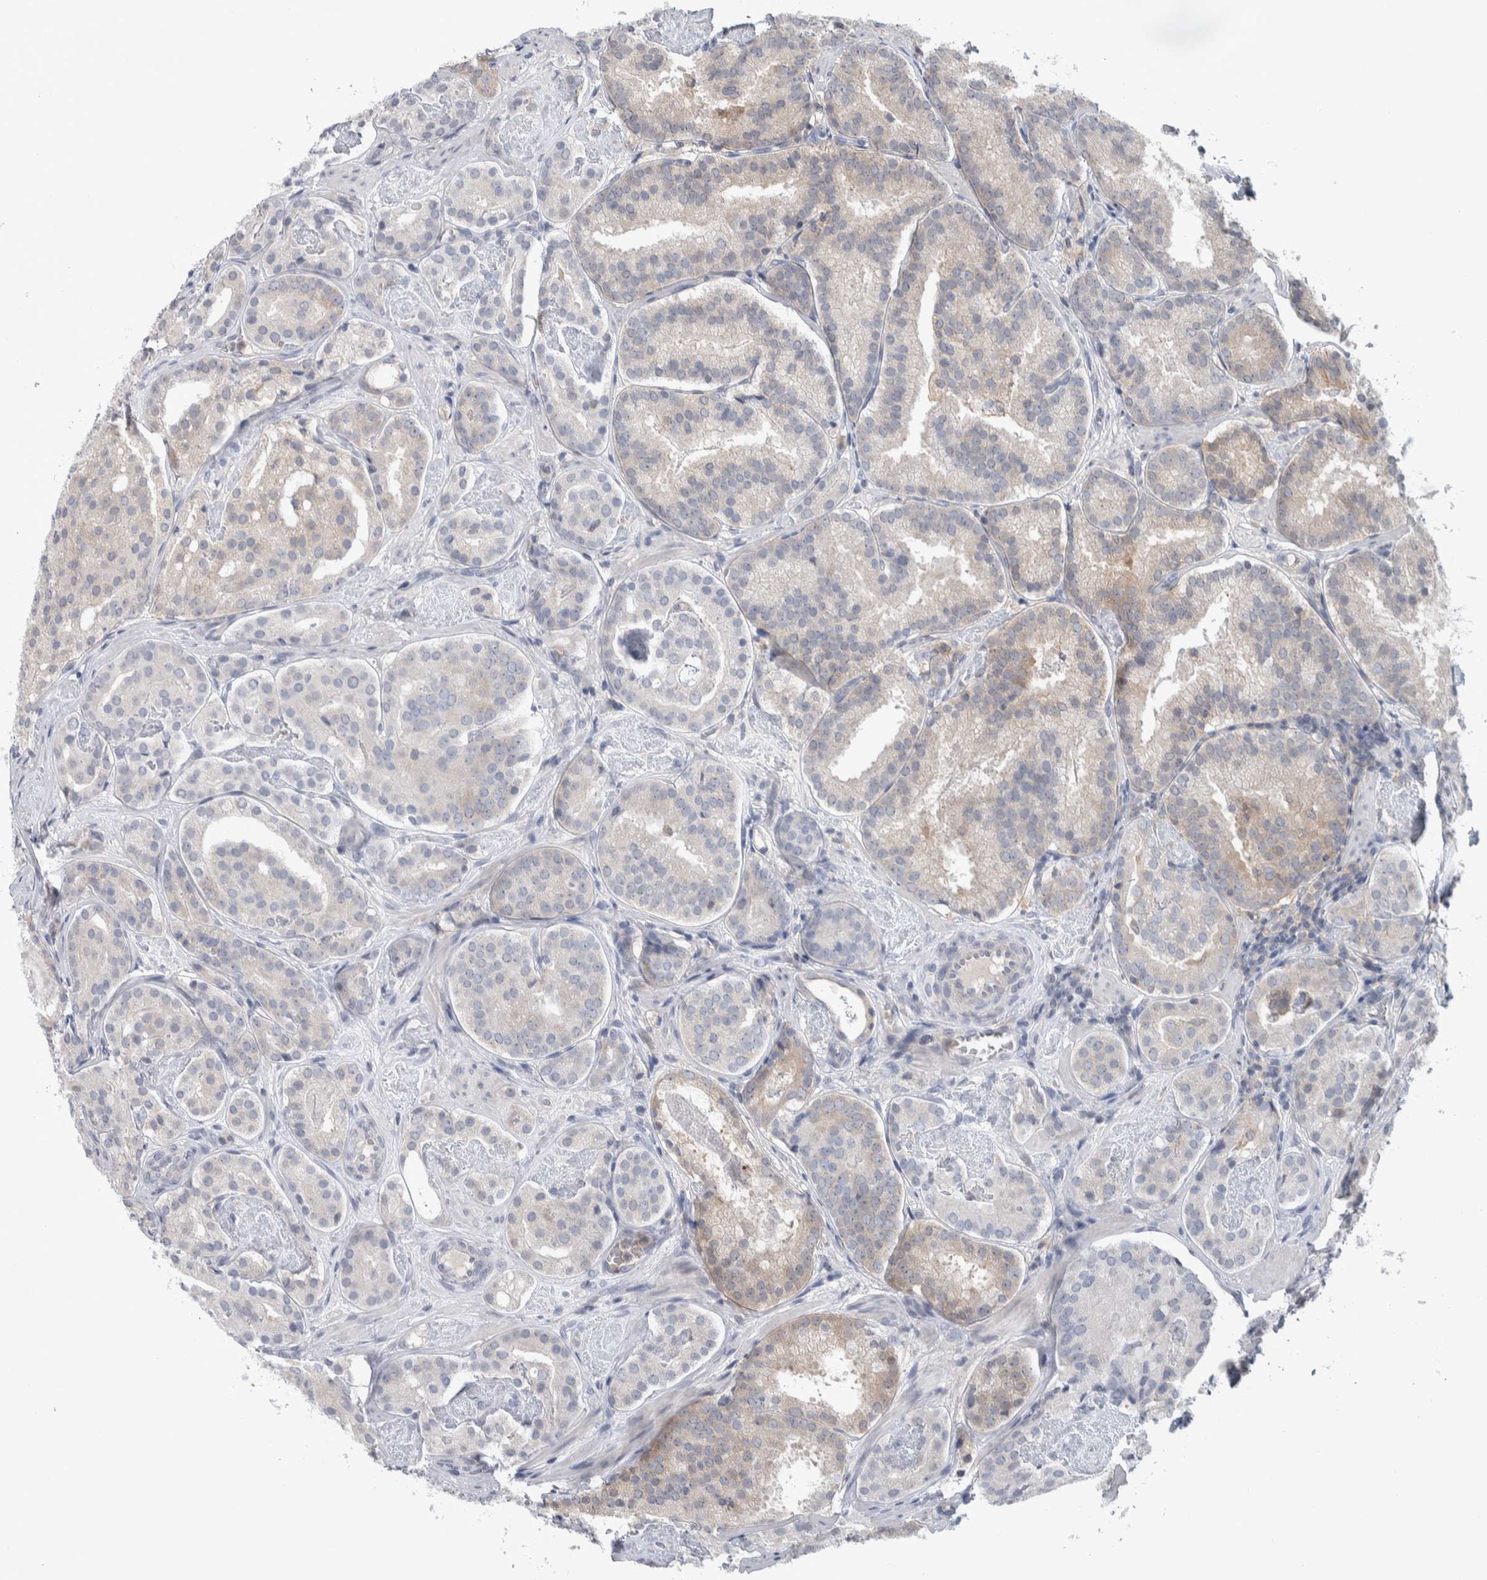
{"staining": {"intensity": "weak", "quantity": "25%-75%", "location": "cytoplasmic/membranous"}, "tissue": "prostate cancer", "cell_type": "Tumor cells", "image_type": "cancer", "snomed": [{"axis": "morphology", "description": "Adenocarcinoma, Low grade"}, {"axis": "topography", "description": "Prostate"}], "caption": "DAB (3,3'-diaminobenzidine) immunohistochemical staining of human prostate adenocarcinoma (low-grade) displays weak cytoplasmic/membranous protein positivity in about 25%-75% of tumor cells.", "gene": "HTATIP2", "patient": {"sex": "male", "age": 69}}